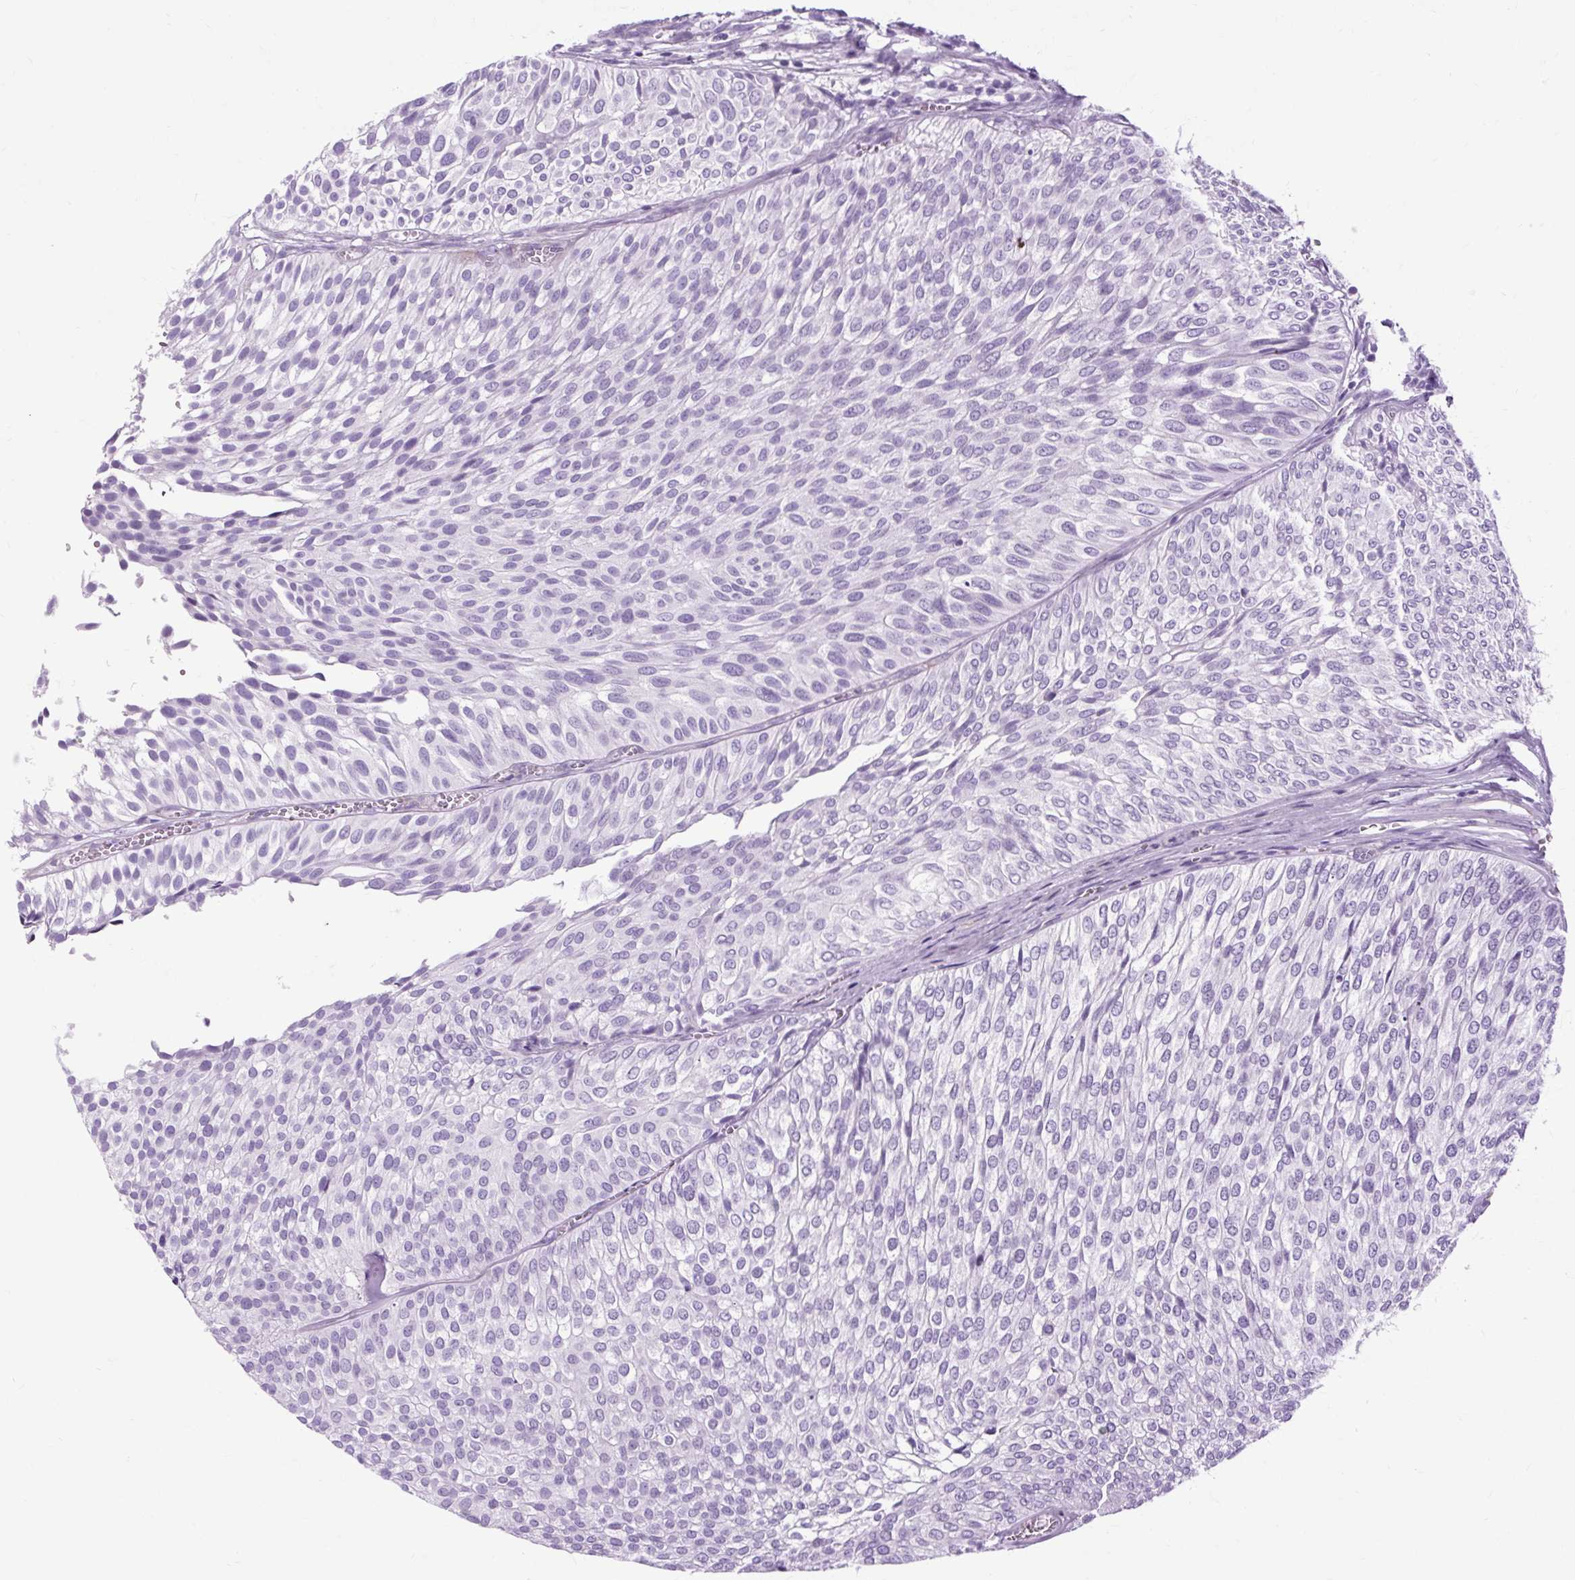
{"staining": {"intensity": "negative", "quantity": "none", "location": "none"}, "tissue": "urothelial cancer", "cell_type": "Tumor cells", "image_type": "cancer", "snomed": [{"axis": "morphology", "description": "Urothelial carcinoma, Low grade"}, {"axis": "topography", "description": "Urinary bladder"}], "caption": "Immunohistochemical staining of urothelial carcinoma (low-grade) exhibits no significant expression in tumor cells.", "gene": "OOEP", "patient": {"sex": "male", "age": 91}}